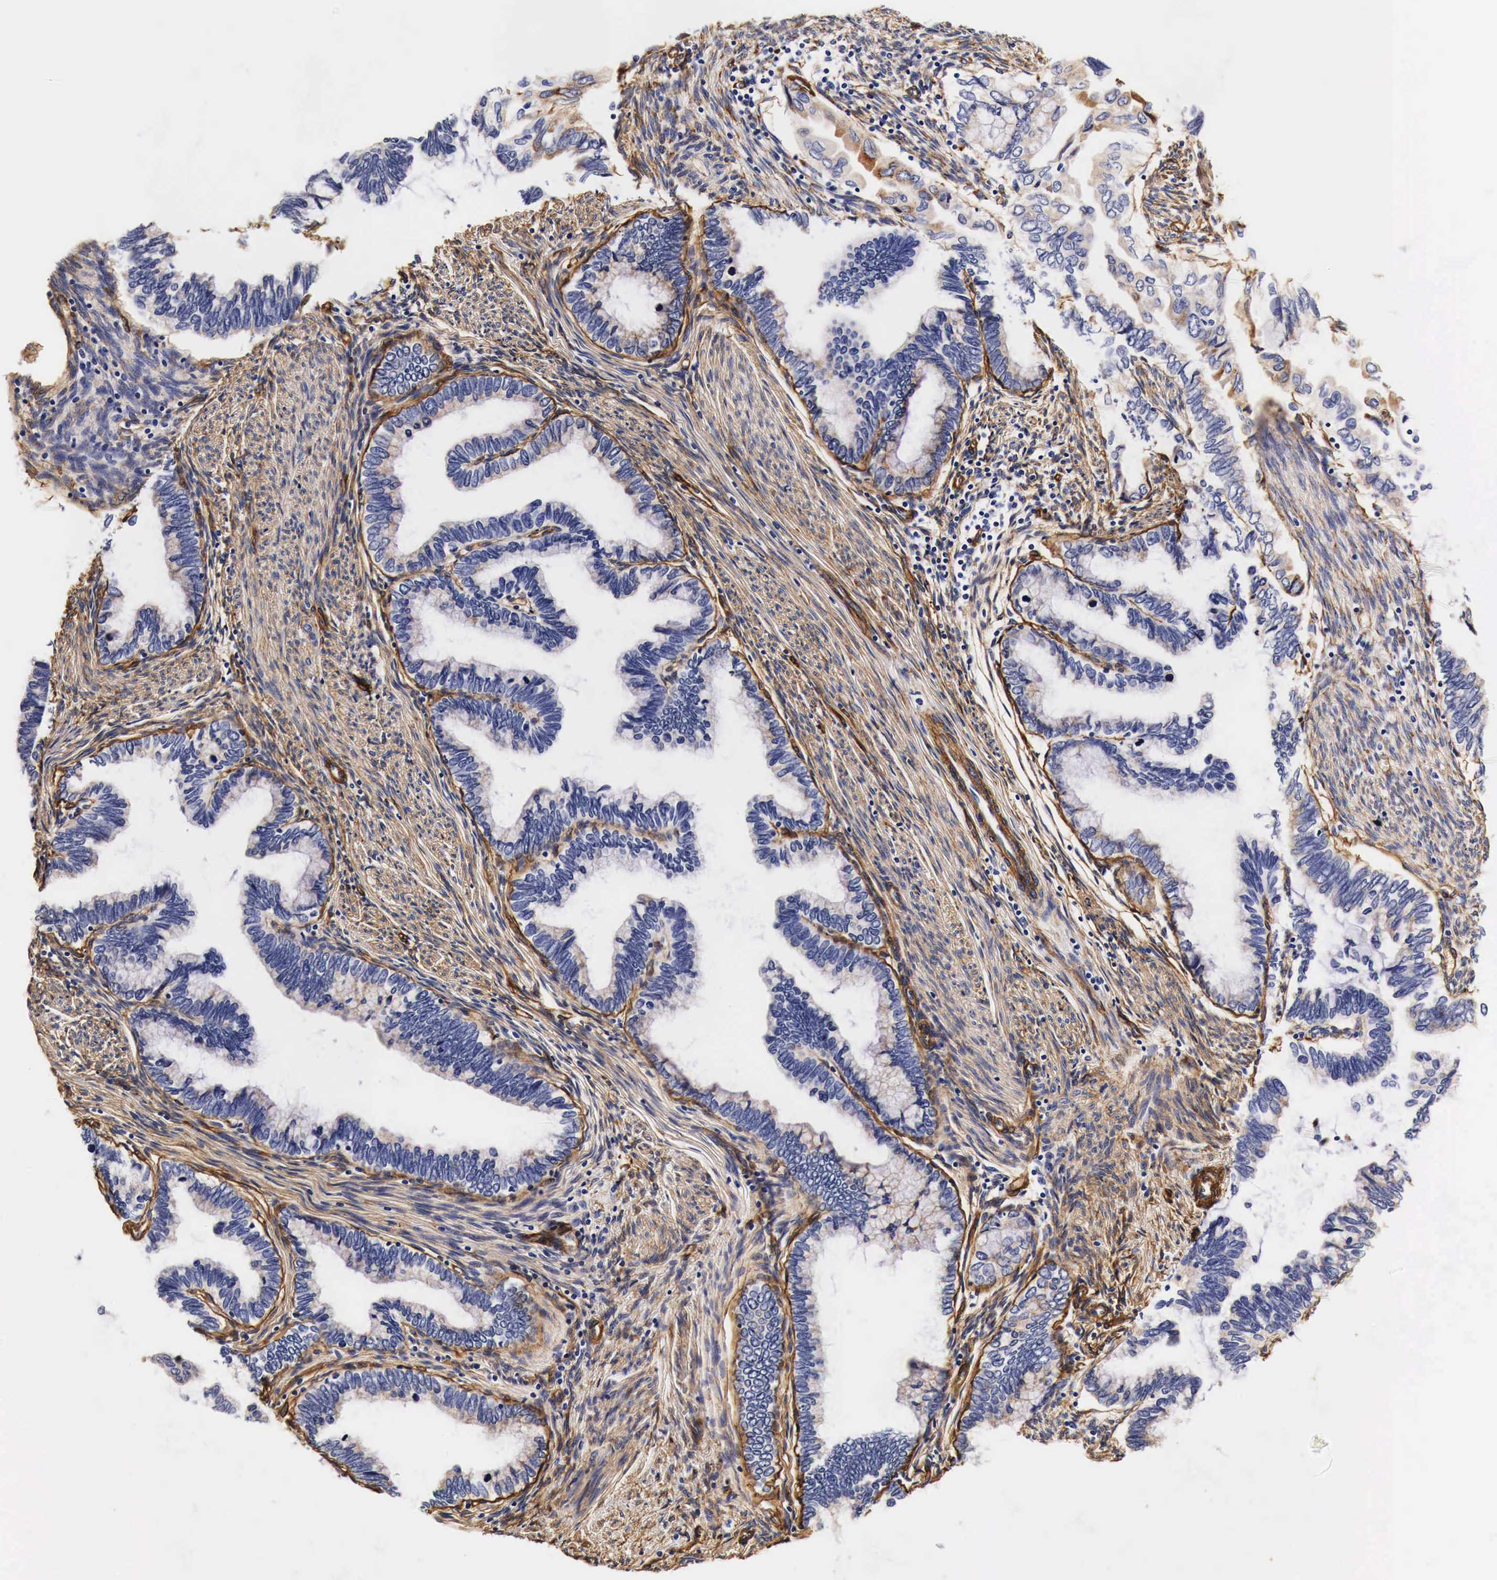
{"staining": {"intensity": "negative", "quantity": "none", "location": "none"}, "tissue": "cervical cancer", "cell_type": "Tumor cells", "image_type": "cancer", "snomed": [{"axis": "morphology", "description": "Adenocarcinoma, NOS"}, {"axis": "topography", "description": "Cervix"}], "caption": "The micrograph exhibits no significant expression in tumor cells of cervical cancer.", "gene": "LAMB2", "patient": {"sex": "female", "age": 49}}